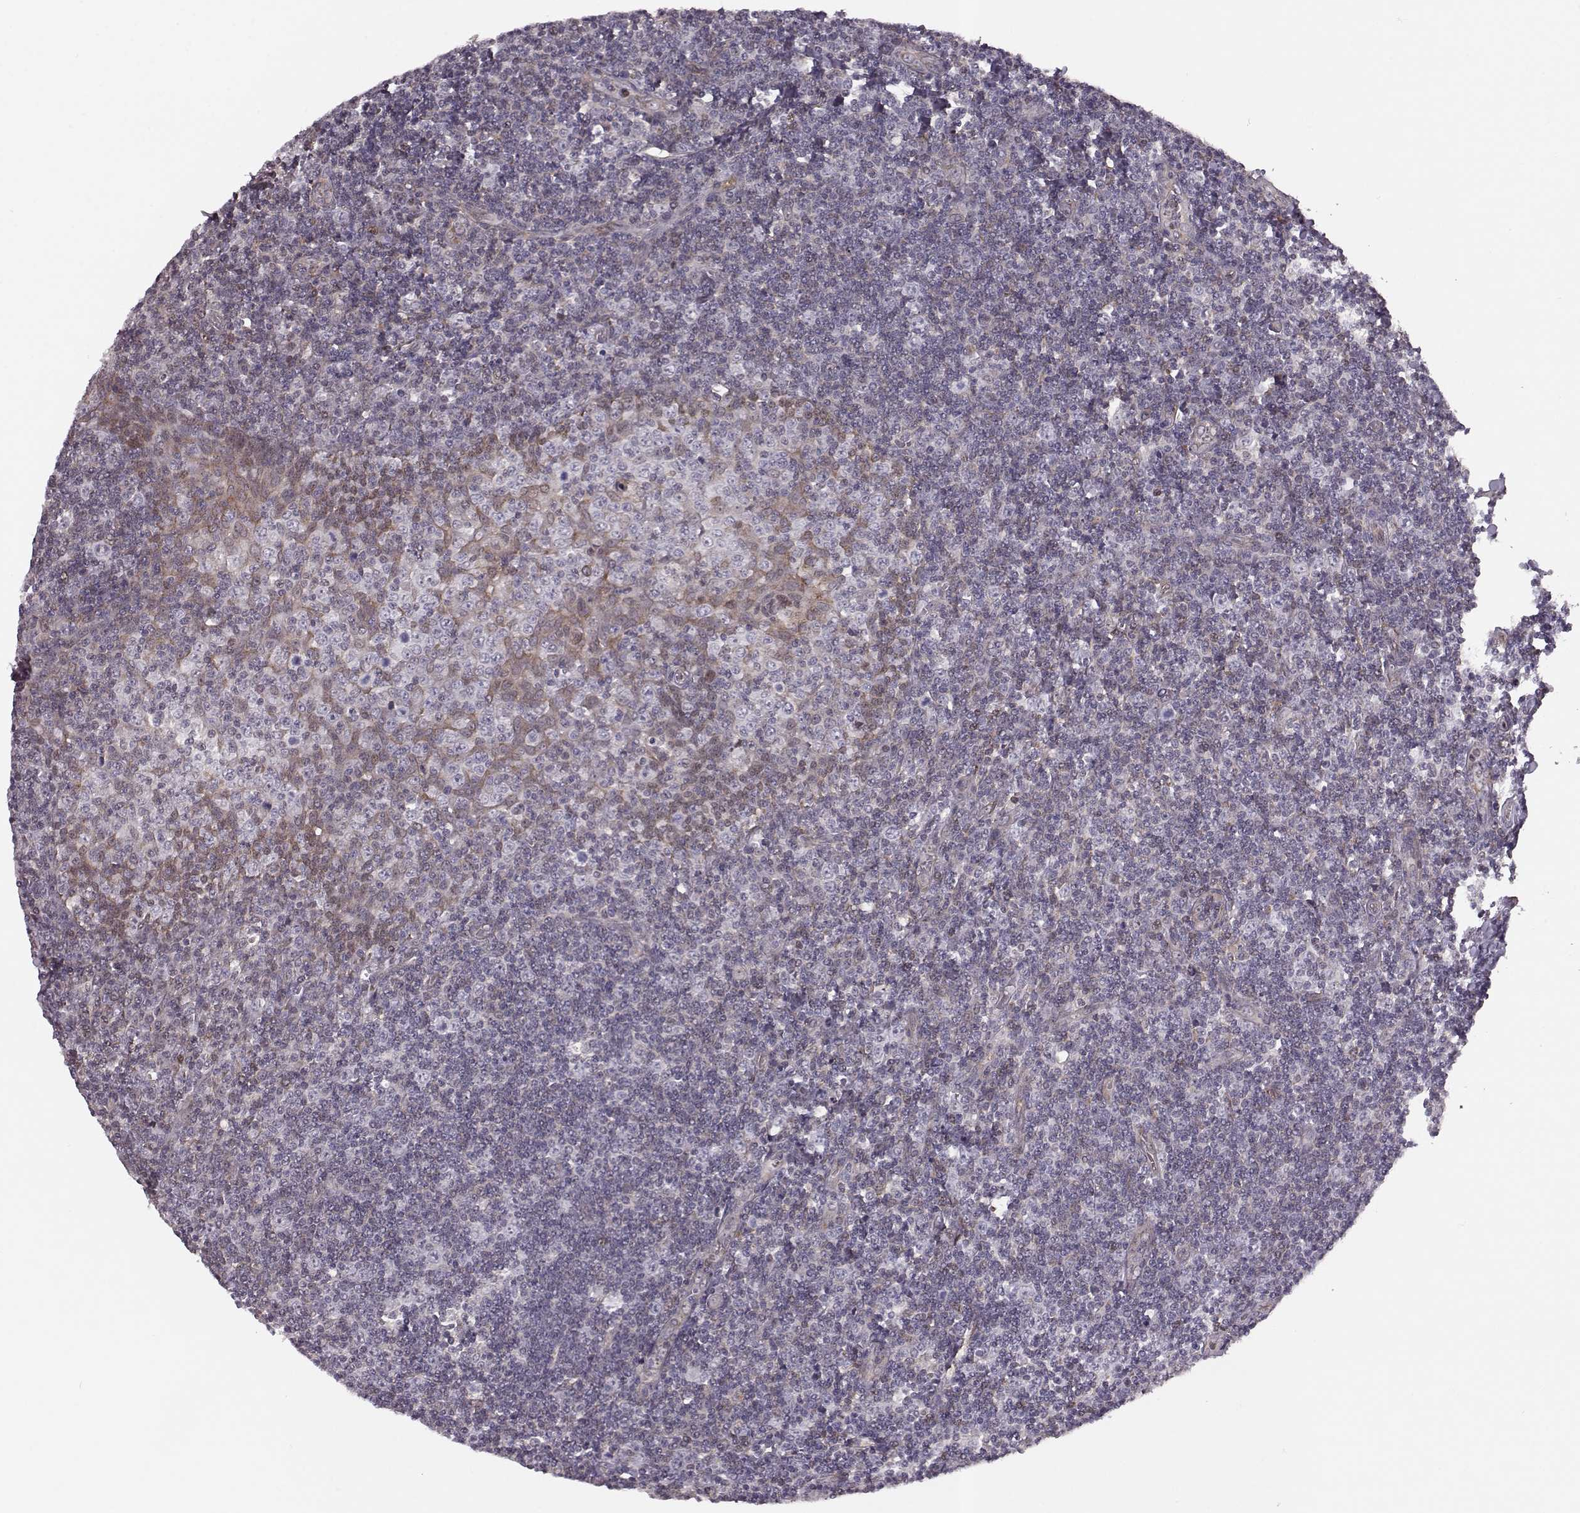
{"staining": {"intensity": "moderate", "quantity": "<25%", "location": "nuclear"}, "tissue": "tonsil", "cell_type": "Germinal center cells", "image_type": "normal", "snomed": [{"axis": "morphology", "description": "Normal tissue, NOS"}, {"axis": "morphology", "description": "Inflammation, NOS"}, {"axis": "topography", "description": "Tonsil"}], "caption": "Immunohistochemistry photomicrograph of benign tonsil: human tonsil stained using immunohistochemistry (IHC) exhibits low levels of moderate protein expression localized specifically in the nuclear of germinal center cells, appearing as a nuclear brown color.", "gene": "KLF6", "patient": {"sex": "female", "age": 31}}